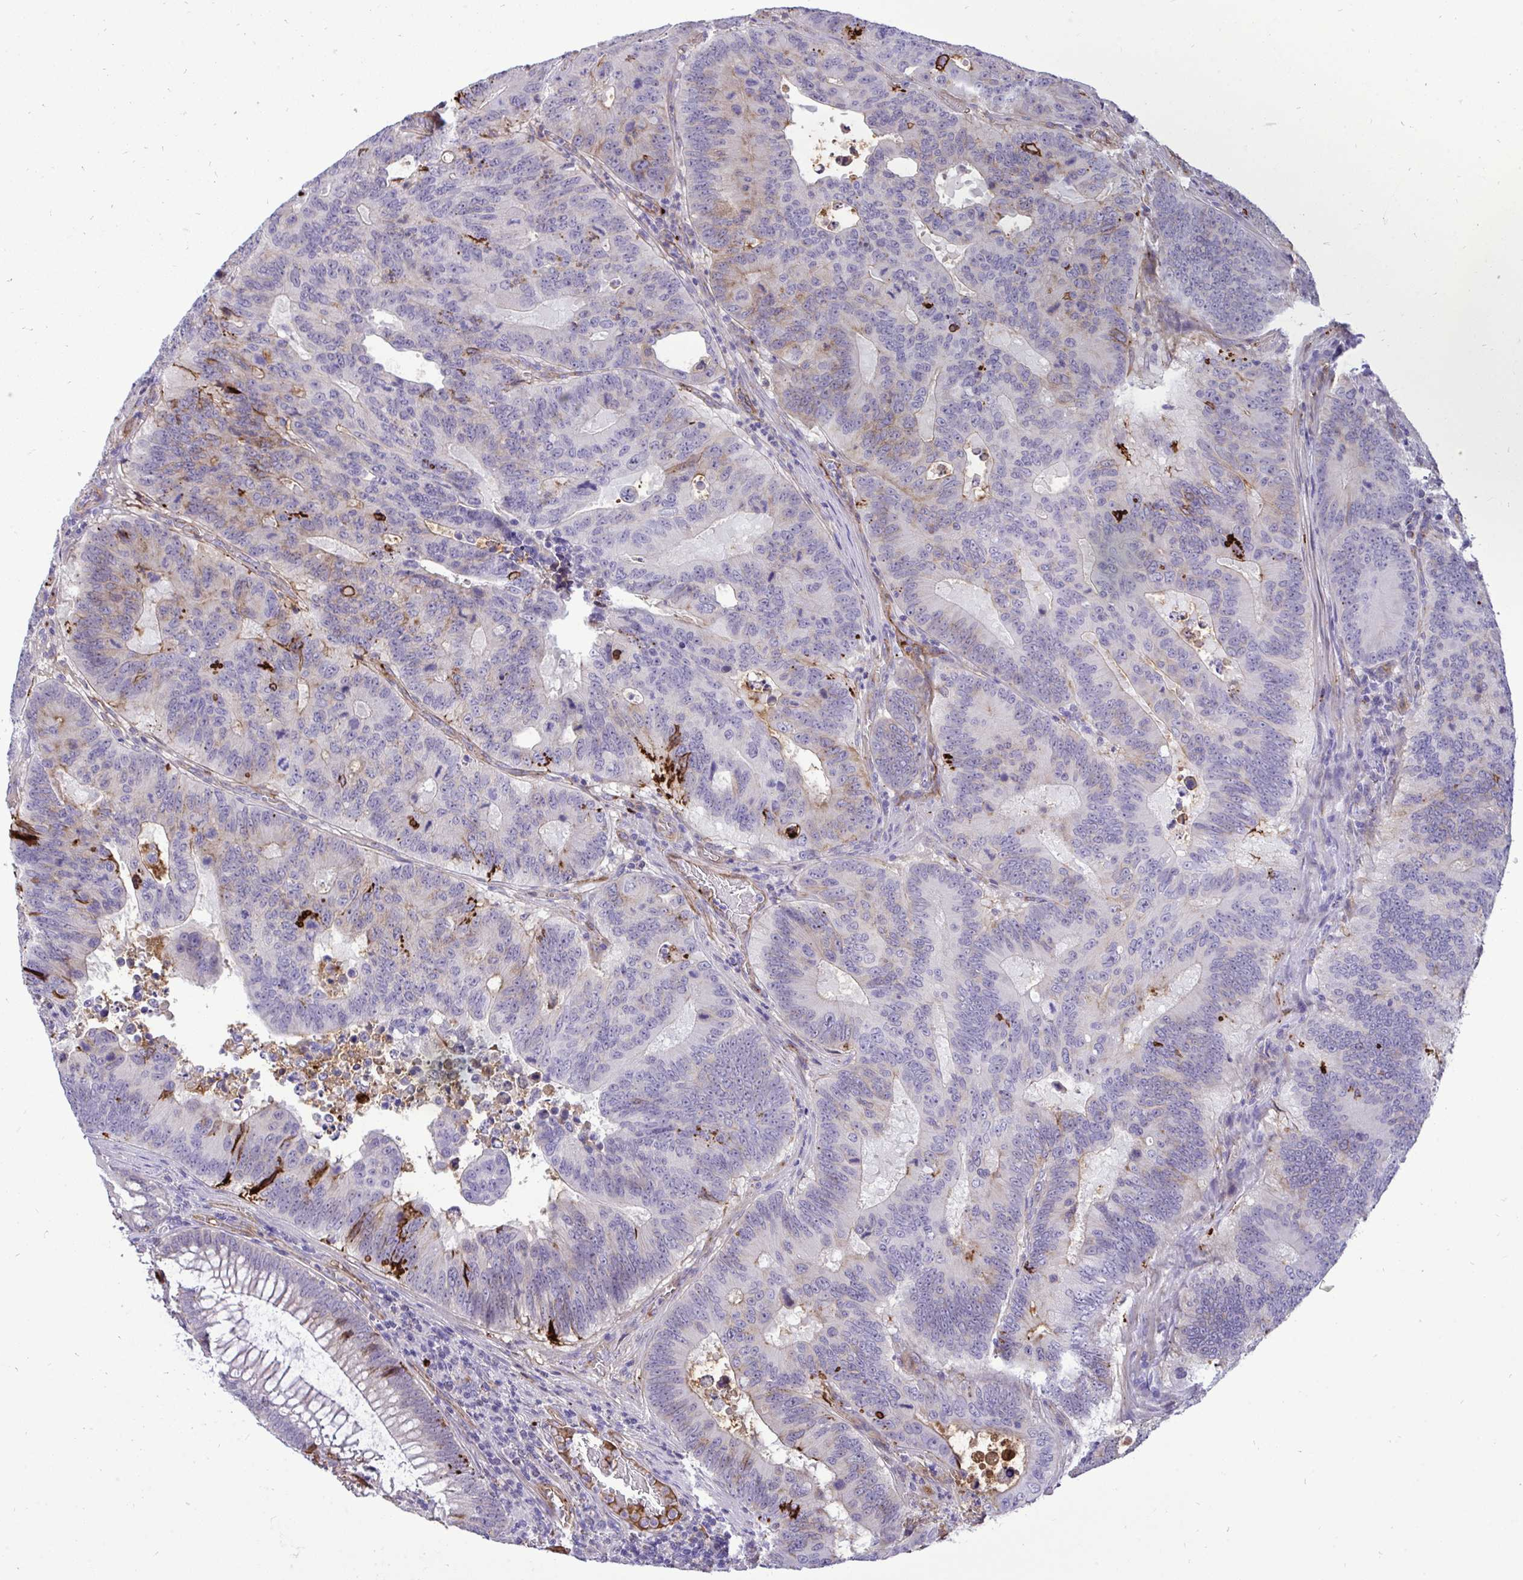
{"staining": {"intensity": "moderate", "quantity": "<25%", "location": "cytoplasmic/membranous"}, "tissue": "colorectal cancer", "cell_type": "Tumor cells", "image_type": "cancer", "snomed": [{"axis": "morphology", "description": "Adenocarcinoma, NOS"}, {"axis": "topography", "description": "Colon"}], "caption": "Human adenocarcinoma (colorectal) stained with a protein marker reveals moderate staining in tumor cells.", "gene": "F2", "patient": {"sex": "male", "age": 62}}